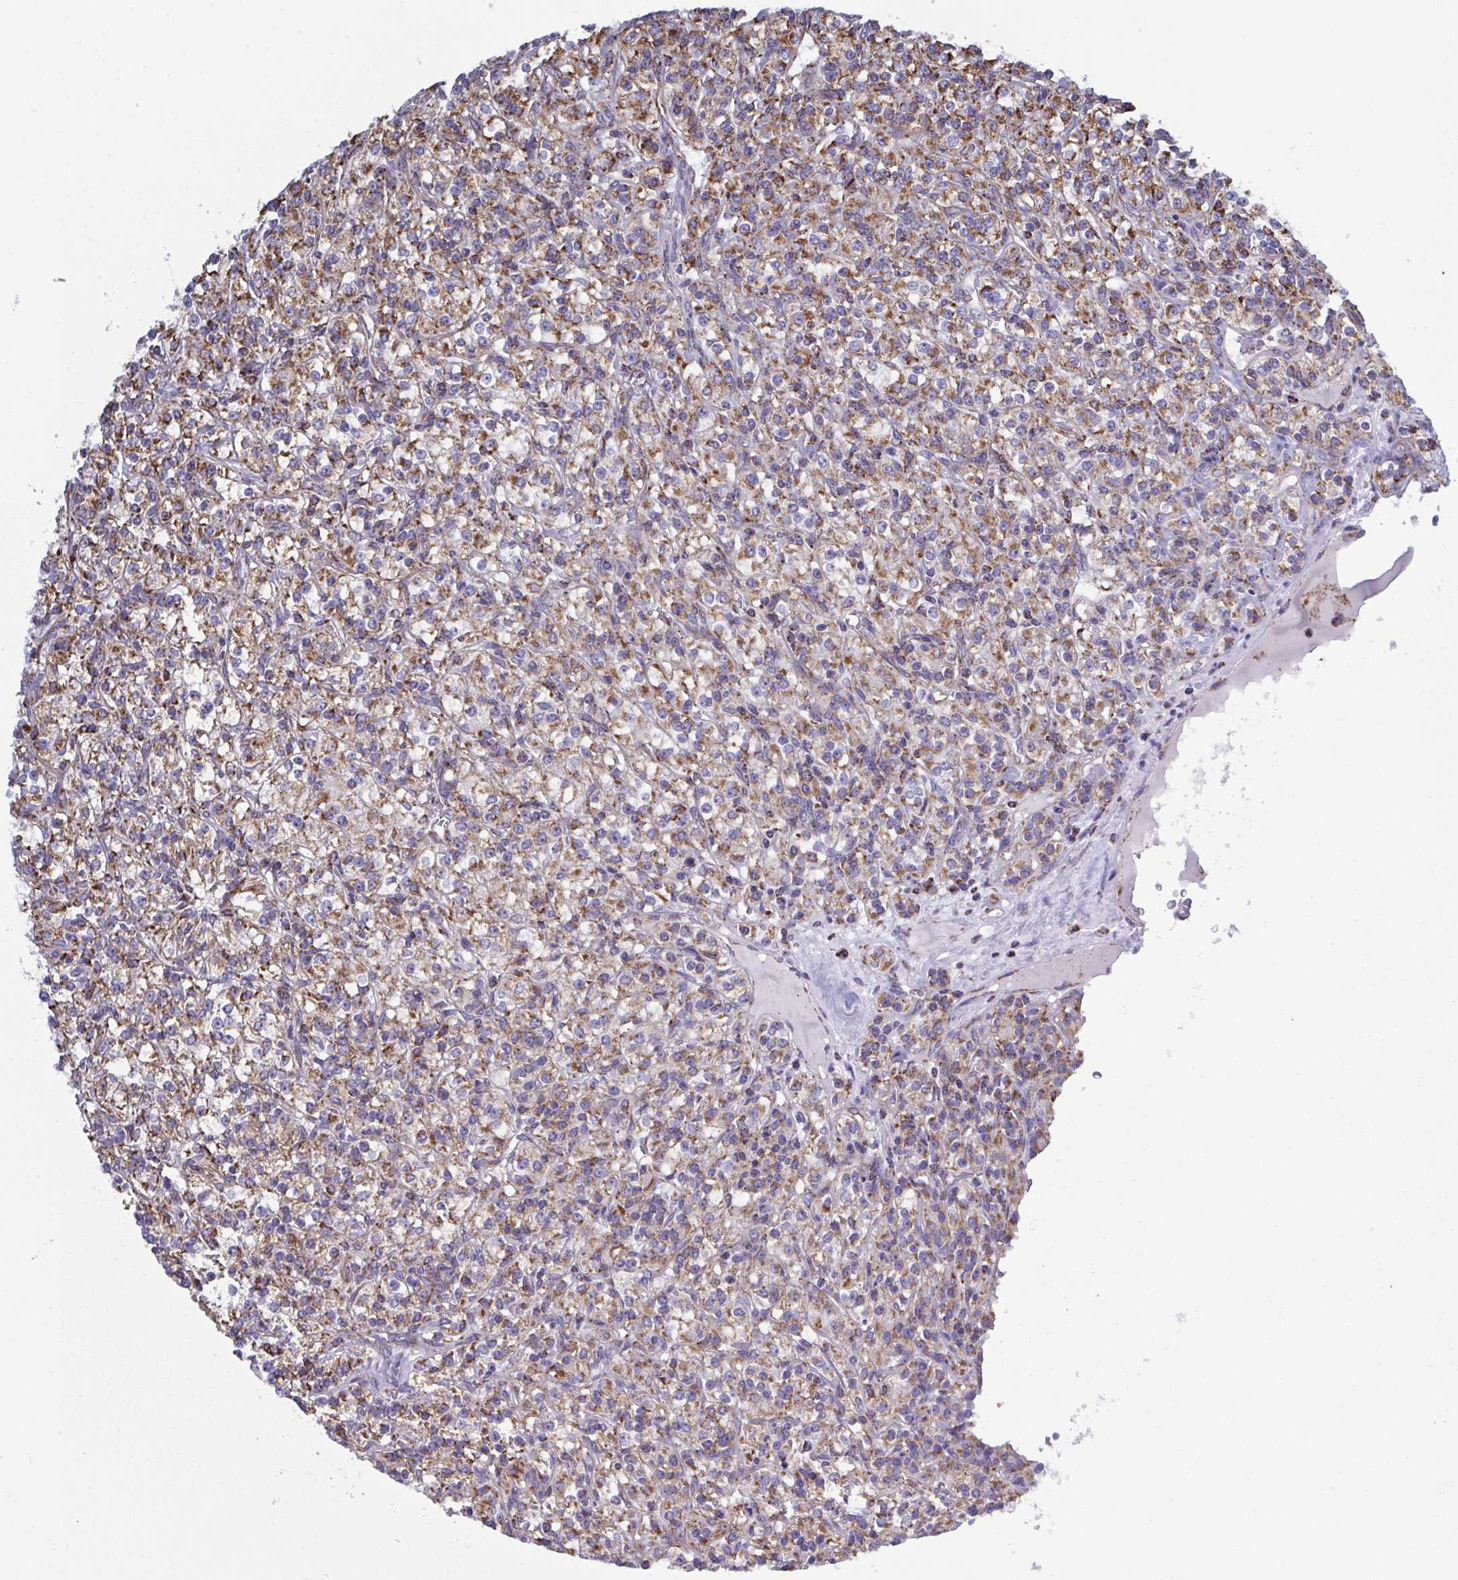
{"staining": {"intensity": "moderate", "quantity": ">75%", "location": "cytoplasmic/membranous"}, "tissue": "renal cancer", "cell_type": "Tumor cells", "image_type": "cancer", "snomed": [{"axis": "morphology", "description": "Adenocarcinoma, NOS"}, {"axis": "topography", "description": "Kidney"}], "caption": "Human adenocarcinoma (renal) stained with a brown dye reveals moderate cytoplasmic/membranous positive positivity in about >75% of tumor cells.", "gene": "CSDE1", "patient": {"sex": "male", "age": 77}}